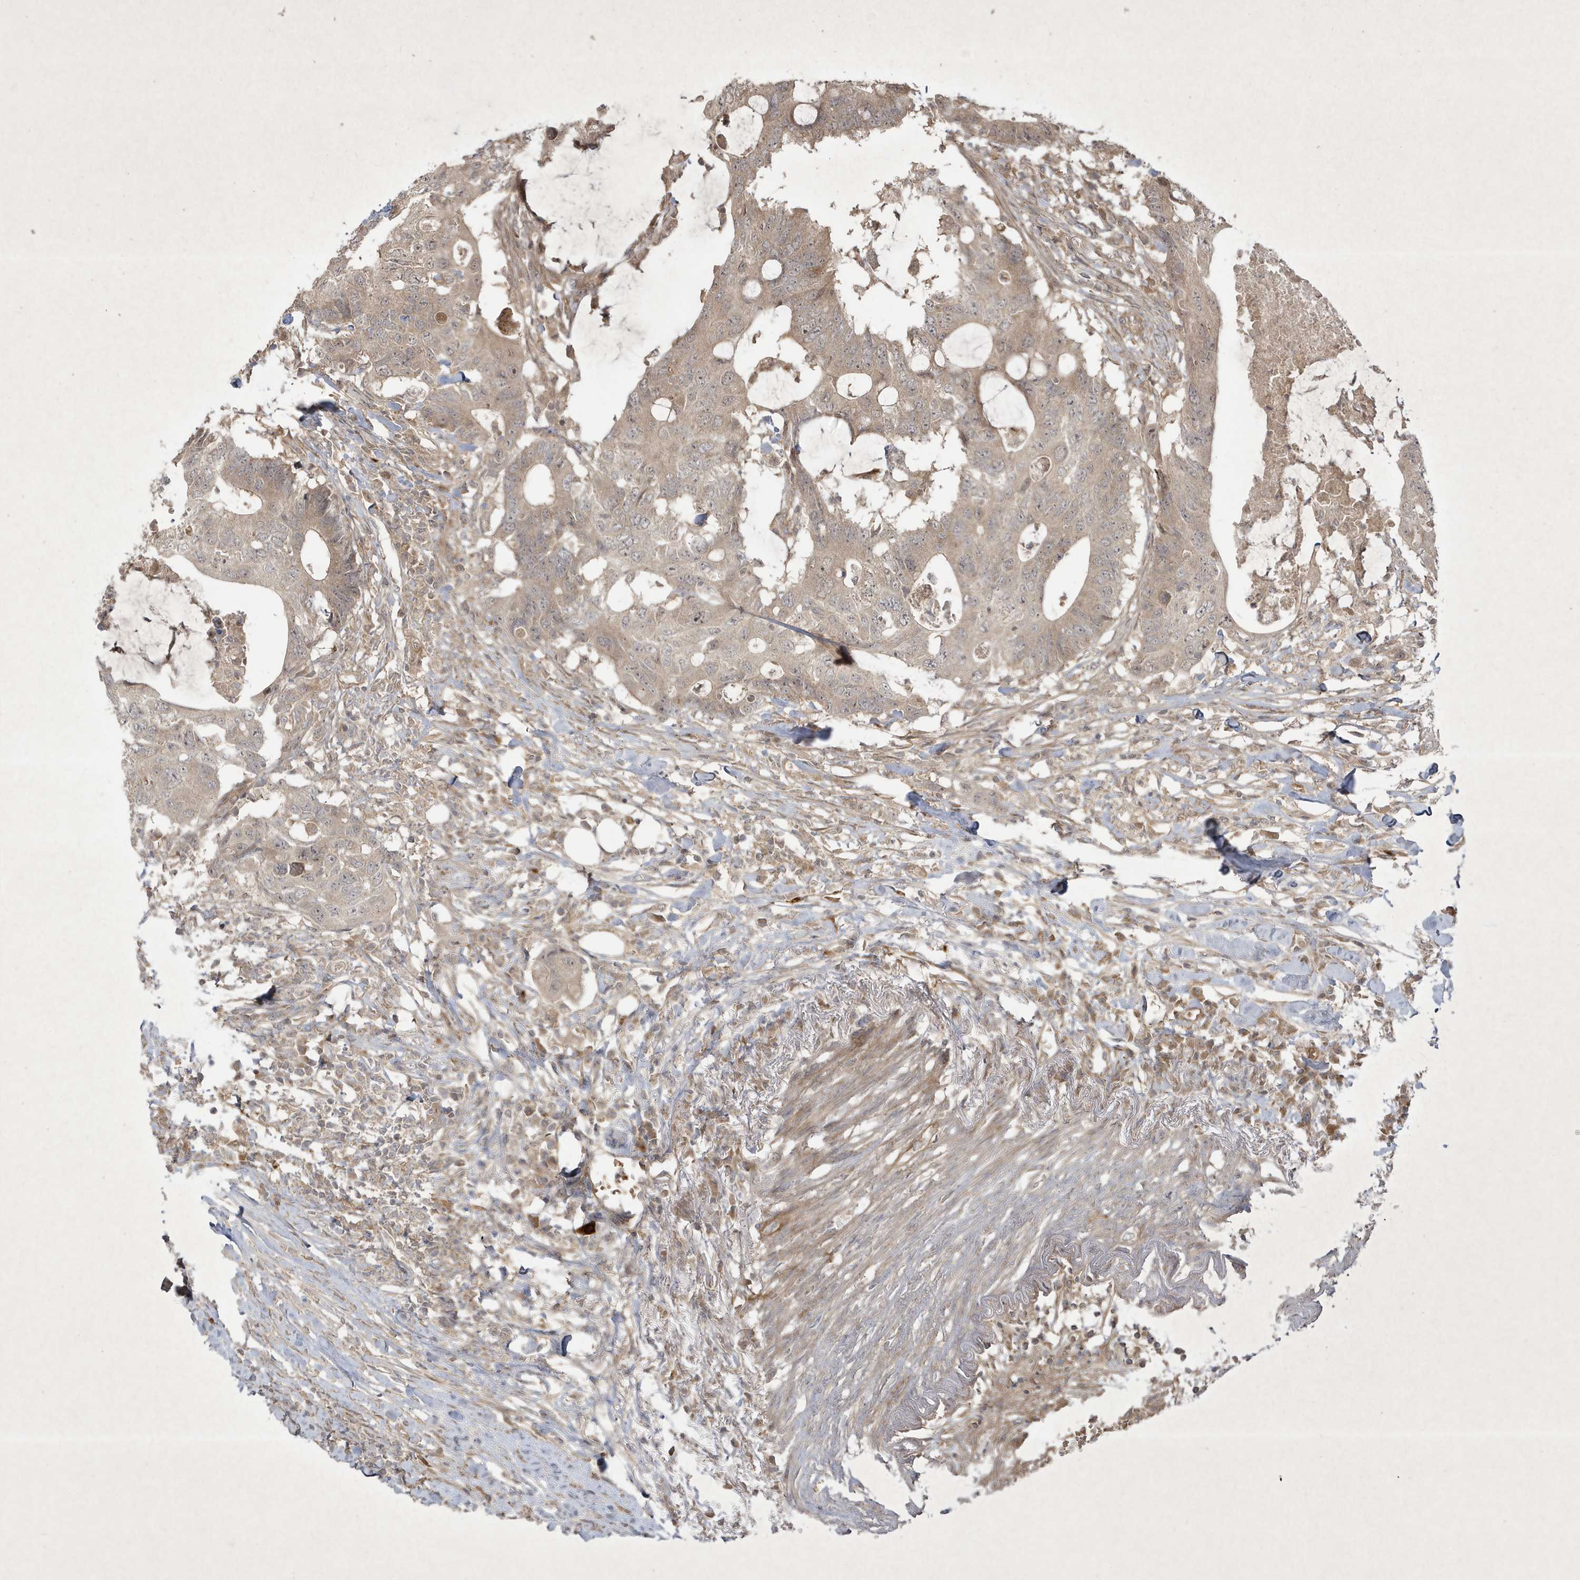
{"staining": {"intensity": "weak", "quantity": "25%-75%", "location": "cytoplasmic/membranous,nuclear"}, "tissue": "colorectal cancer", "cell_type": "Tumor cells", "image_type": "cancer", "snomed": [{"axis": "morphology", "description": "Adenocarcinoma, NOS"}, {"axis": "topography", "description": "Colon"}], "caption": "Human colorectal adenocarcinoma stained with a brown dye demonstrates weak cytoplasmic/membranous and nuclear positive staining in approximately 25%-75% of tumor cells.", "gene": "FAM83C", "patient": {"sex": "male", "age": 71}}